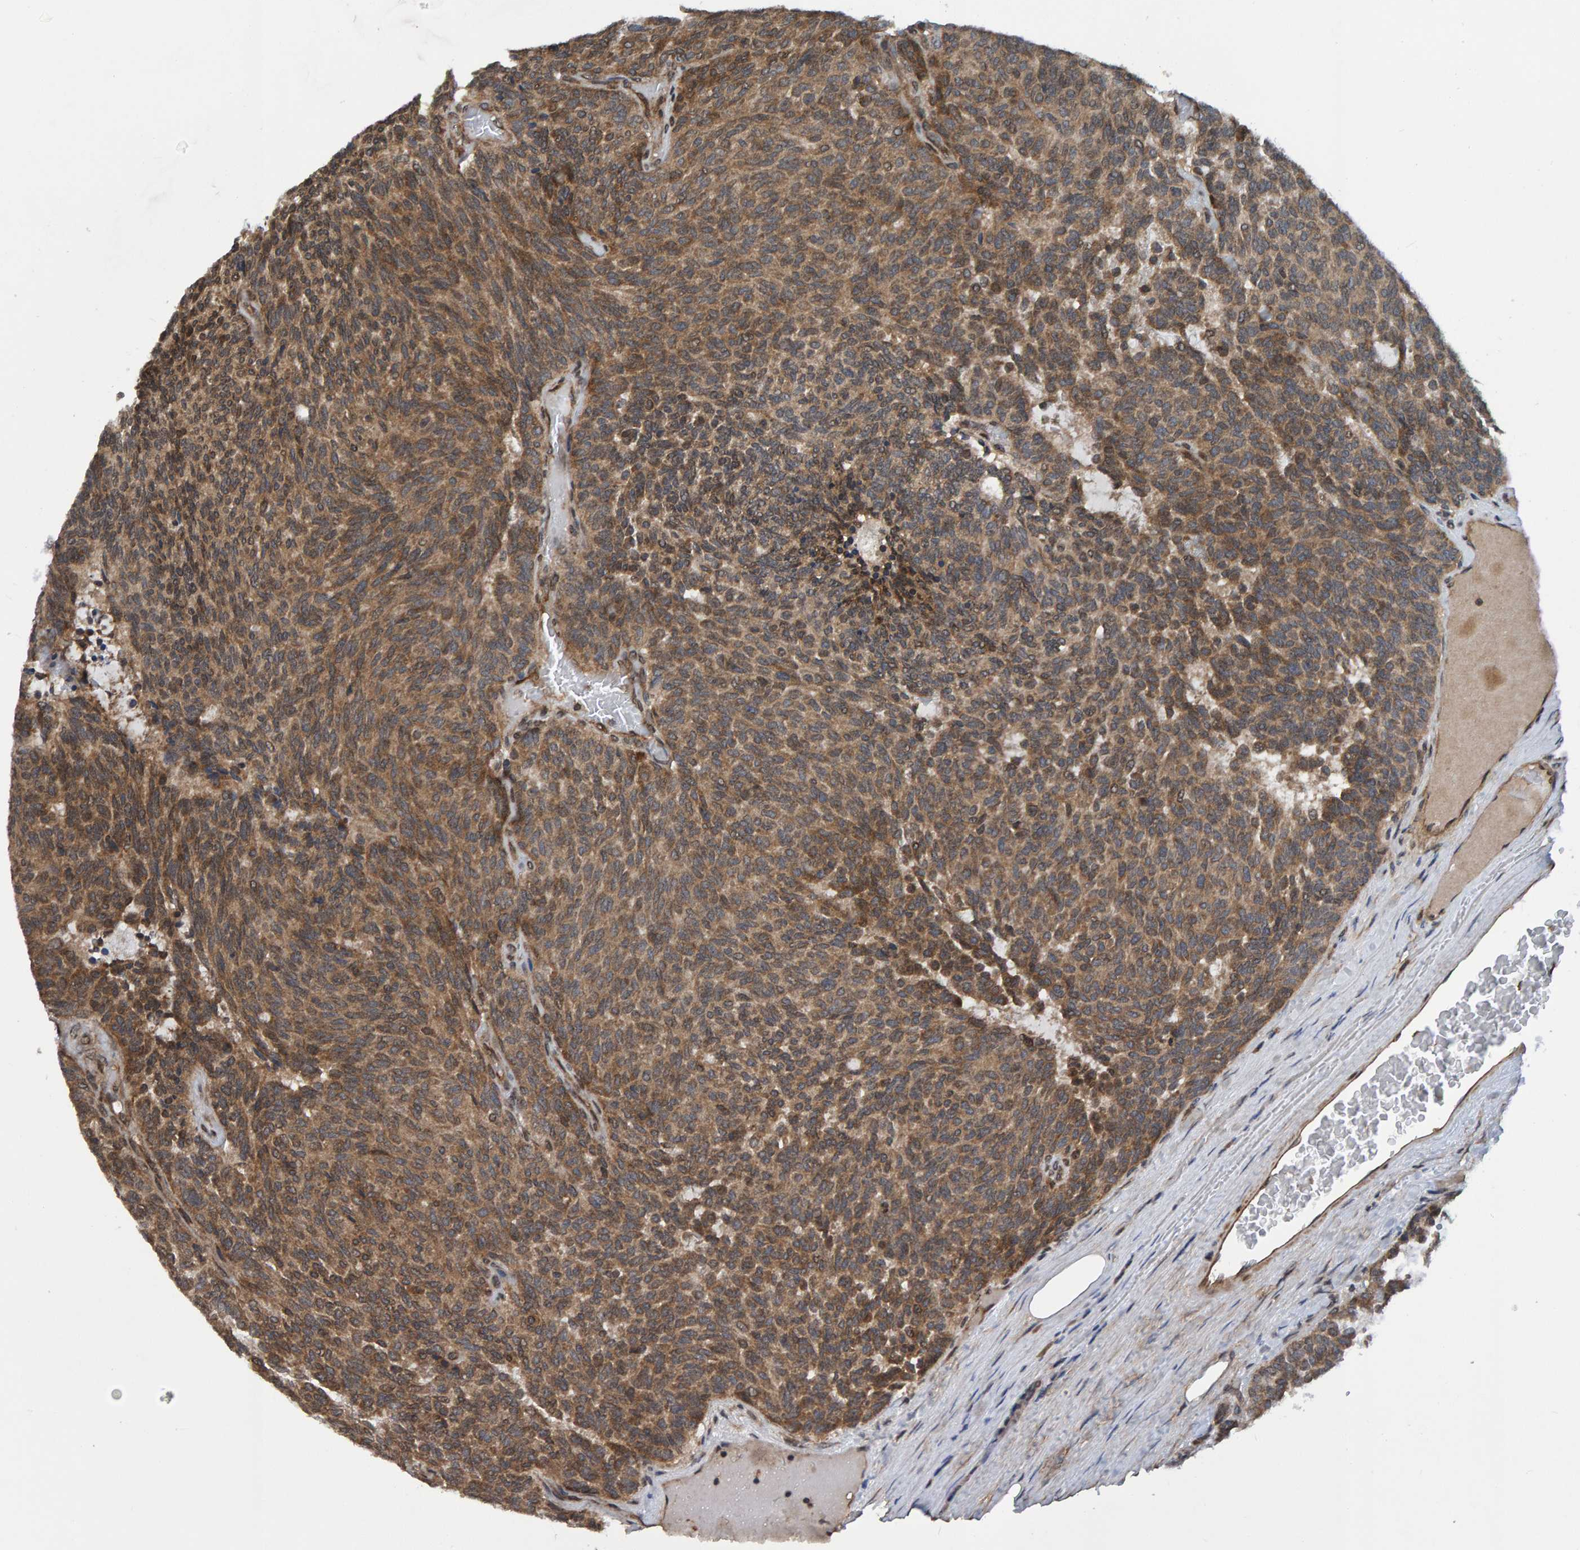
{"staining": {"intensity": "moderate", "quantity": ">75%", "location": "cytoplasmic/membranous"}, "tissue": "carcinoid", "cell_type": "Tumor cells", "image_type": "cancer", "snomed": [{"axis": "morphology", "description": "Carcinoid, malignant, NOS"}, {"axis": "topography", "description": "Pancreas"}], "caption": "Brown immunohistochemical staining in carcinoid displays moderate cytoplasmic/membranous positivity in about >75% of tumor cells.", "gene": "GAB2", "patient": {"sex": "female", "age": 54}}